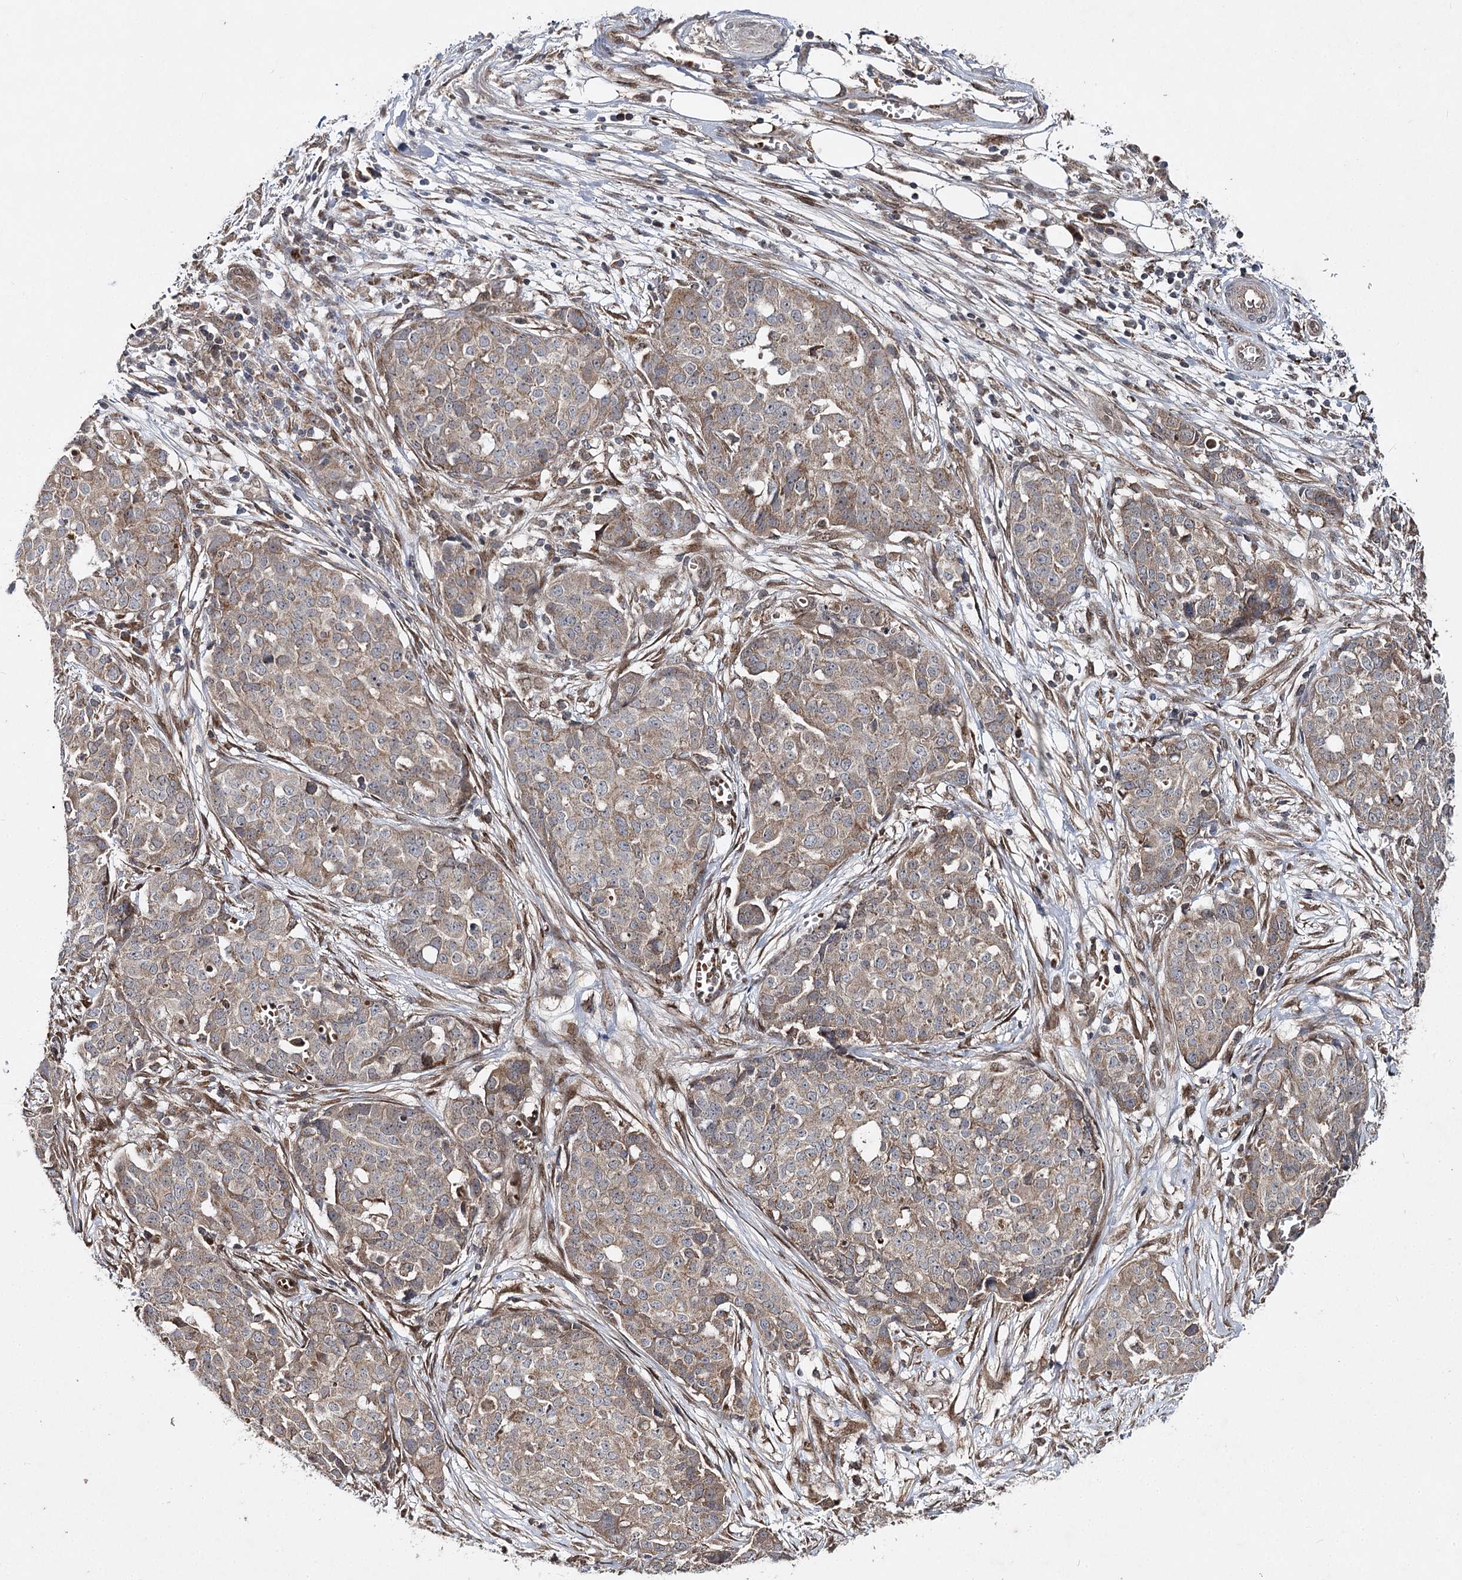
{"staining": {"intensity": "moderate", "quantity": "<25%", "location": "cytoplasmic/membranous"}, "tissue": "ovarian cancer", "cell_type": "Tumor cells", "image_type": "cancer", "snomed": [{"axis": "morphology", "description": "Cystadenocarcinoma, serous, NOS"}, {"axis": "topography", "description": "Soft tissue"}, {"axis": "topography", "description": "Ovary"}], "caption": "A brown stain shows moderate cytoplasmic/membranous expression of a protein in serous cystadenocarcinoma (ovarian) tumor cells.", "gene": "MSANTD2", "patient": {"sex": "female", "age": 57}}